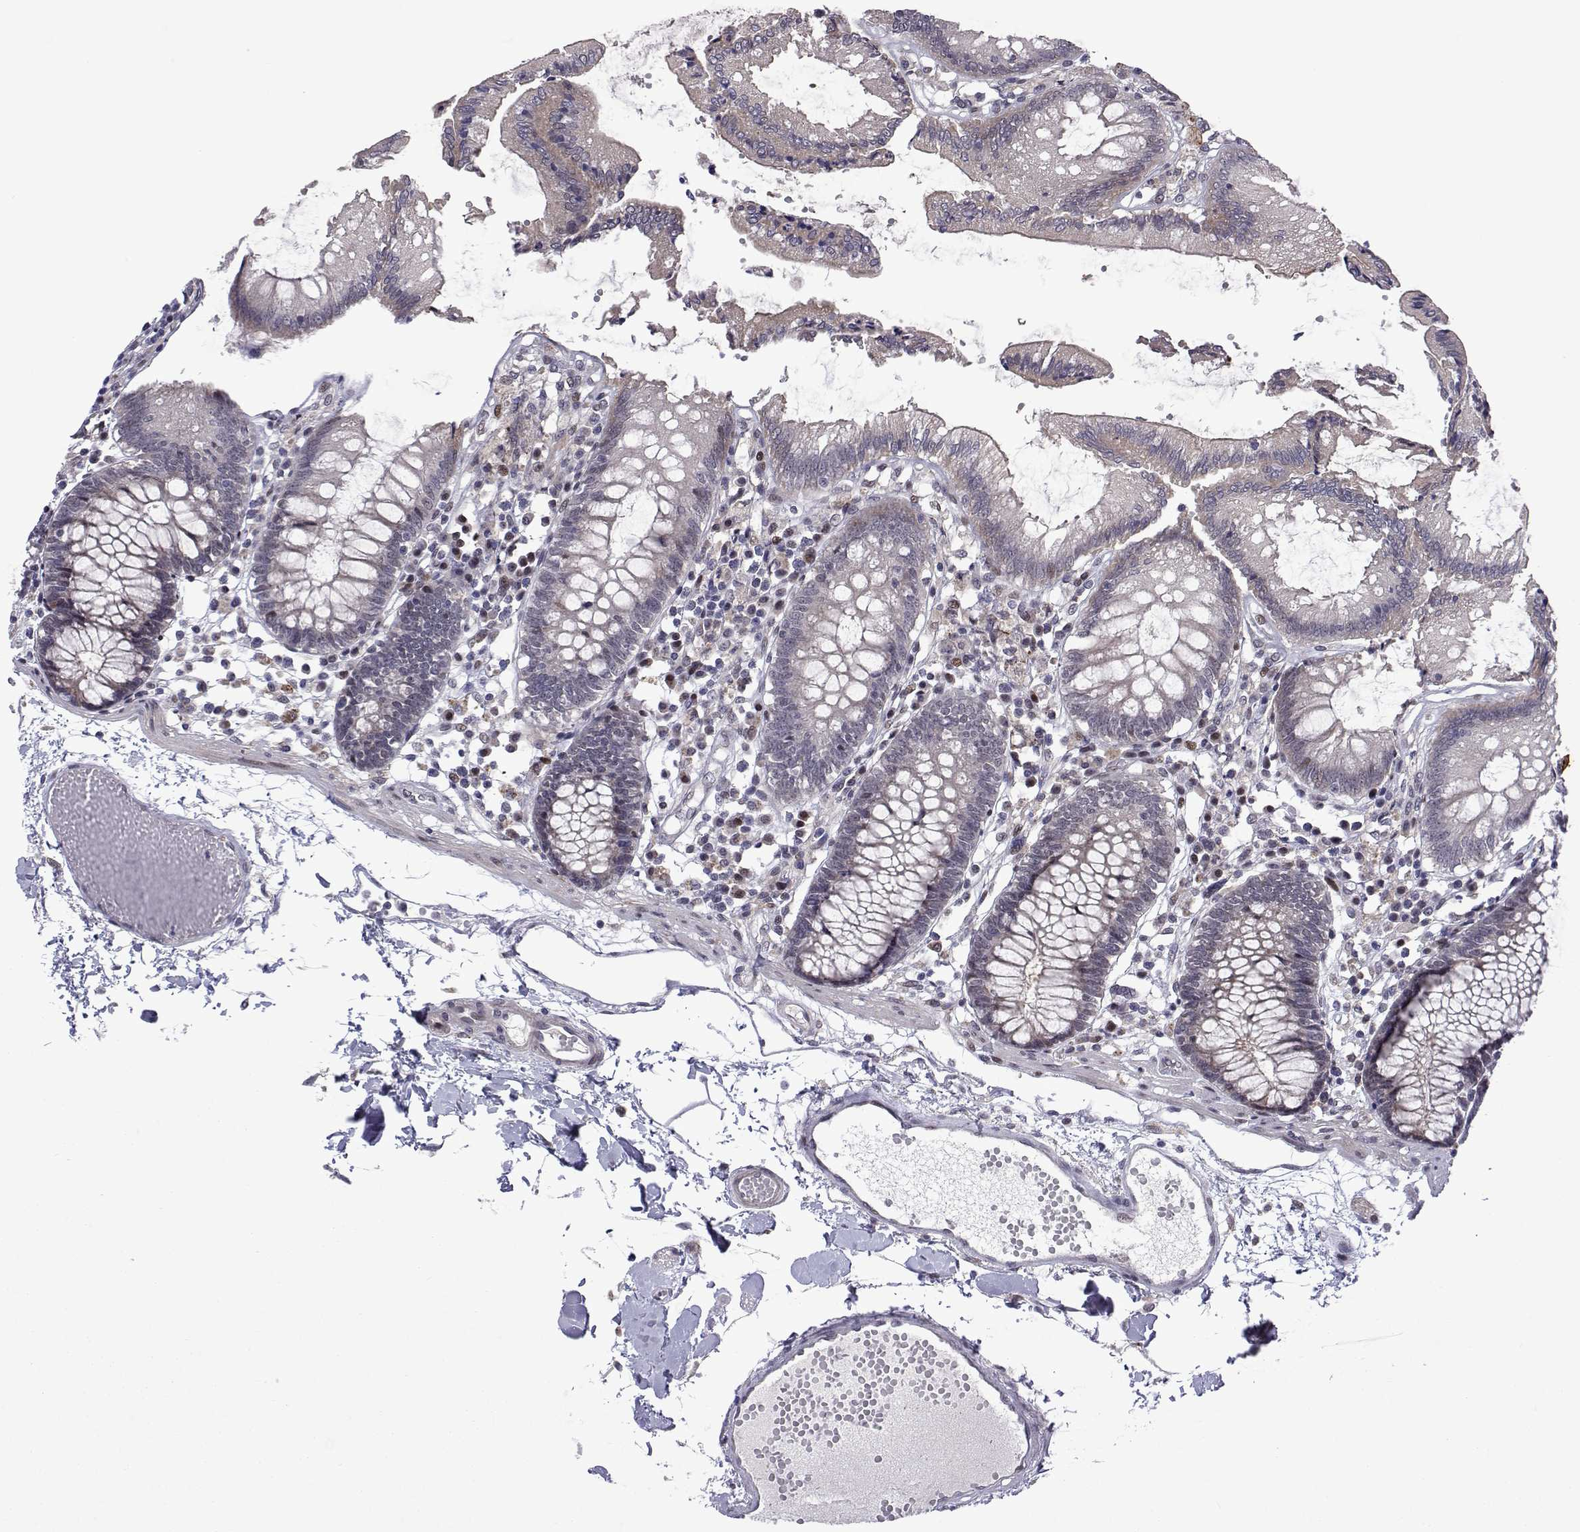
{"staining": {"intensity": "negative", "quantity": "none", "location": "none"}, "tissue": "colon", "cell_type": "Endothelial cells", "image_type": "normal", "snomed": [{"axis": "morphology", "description": "Normal tissue, NOS"}, {"axis": "morphology", "description": "Adenocarcinoma, NOS"}, {"axis": "topography", "description": "Colon"}], "caption": "The image exhibits no staining of endothelial cells in benign colon.", "gene": "EFCAB3", "patient": {"sex": "male", "age": 83}}